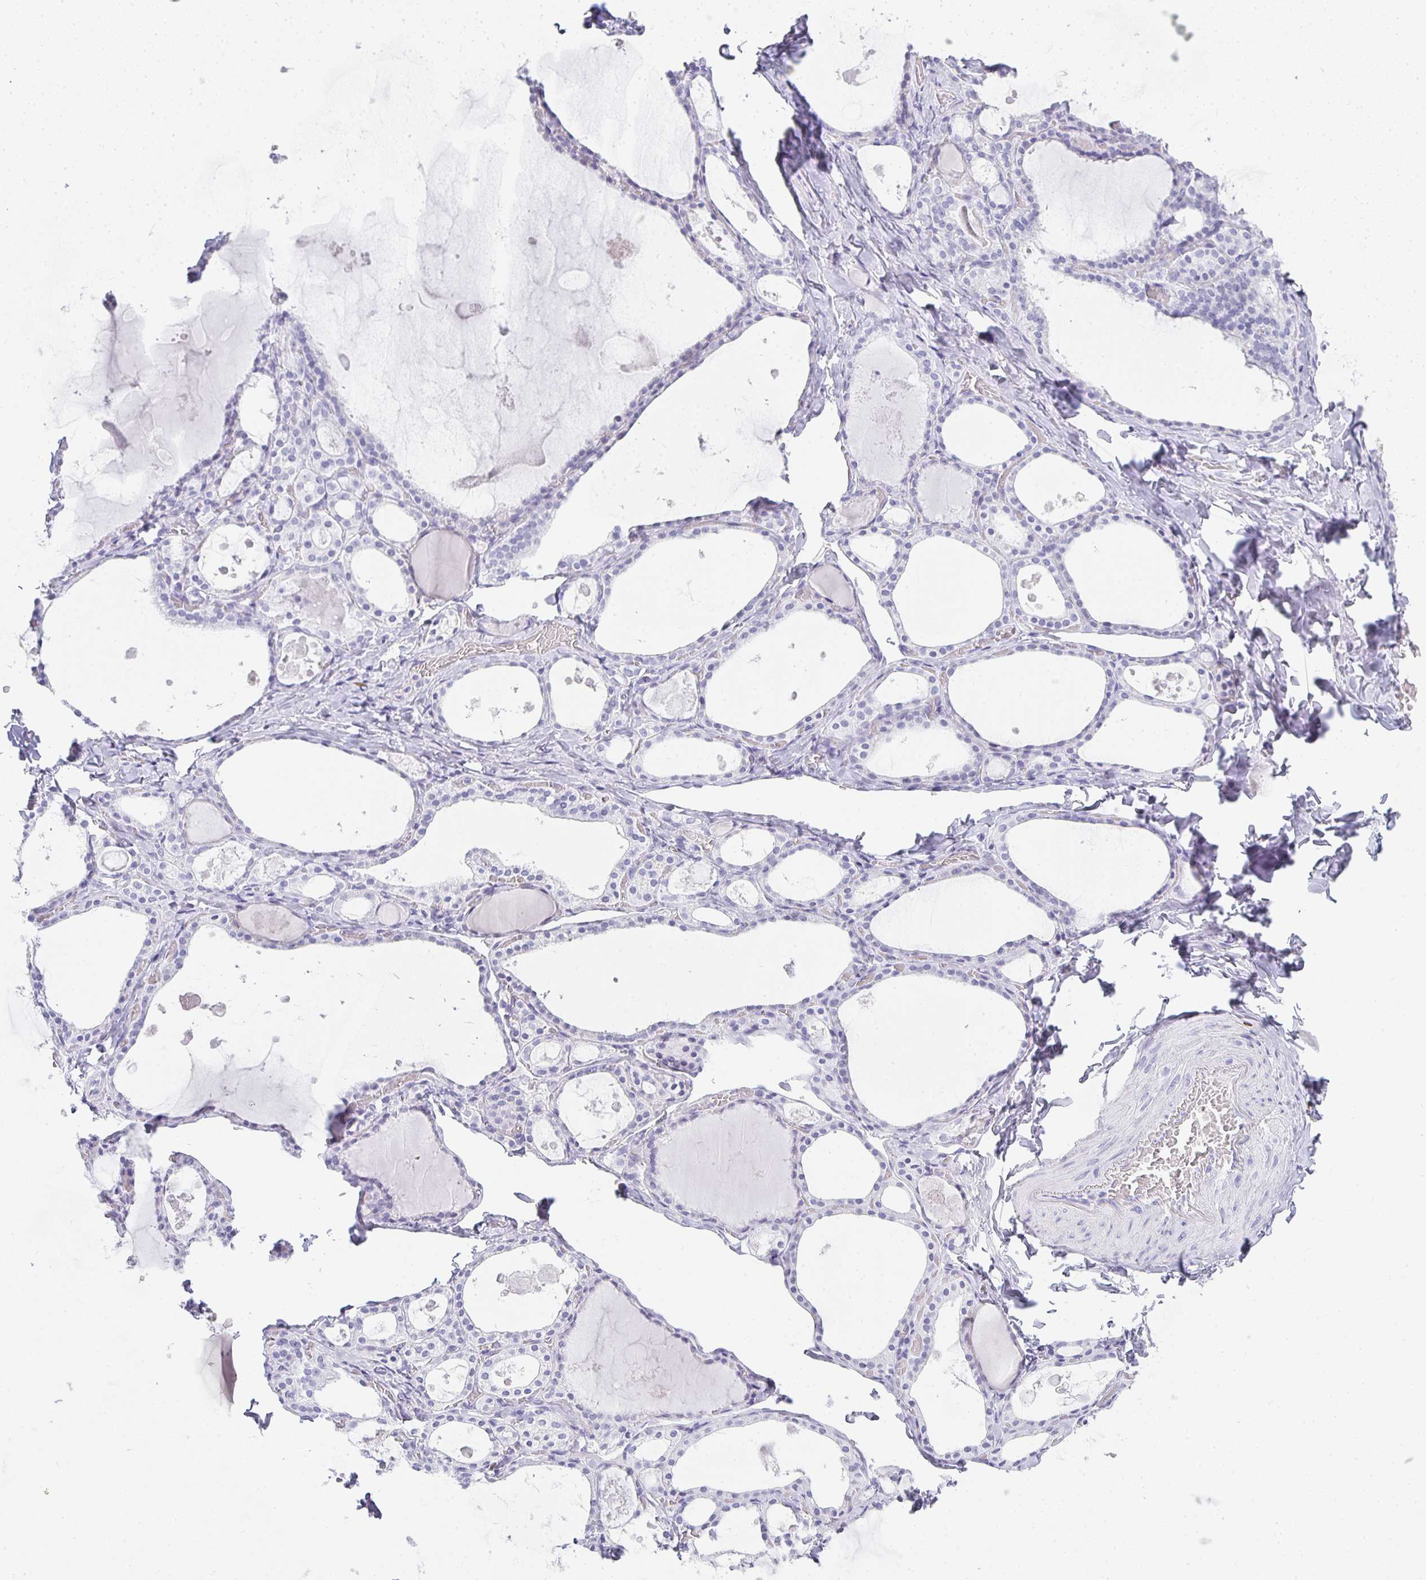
{"staining": {"intensity": "negative", "quantity": "none", "location": "none"}, "tissue": "thyroid gland", "cell_type": "Glandular cells", "image_type": "normal", "snomed": [{"axis": "morphology", "description": "Normal tissue, NOS"}, {"axis": "topography", "description": "Thyroid gland"}], "caption": "A histopathology image of human thyroid gland is negative for staining in glandular cells. The staining is performed using DAB brown chromogen with nuclei counter-stained in using hematoxylin.", "gene": "TPSD1", "patient": {"sex": "male", "age": 56}}